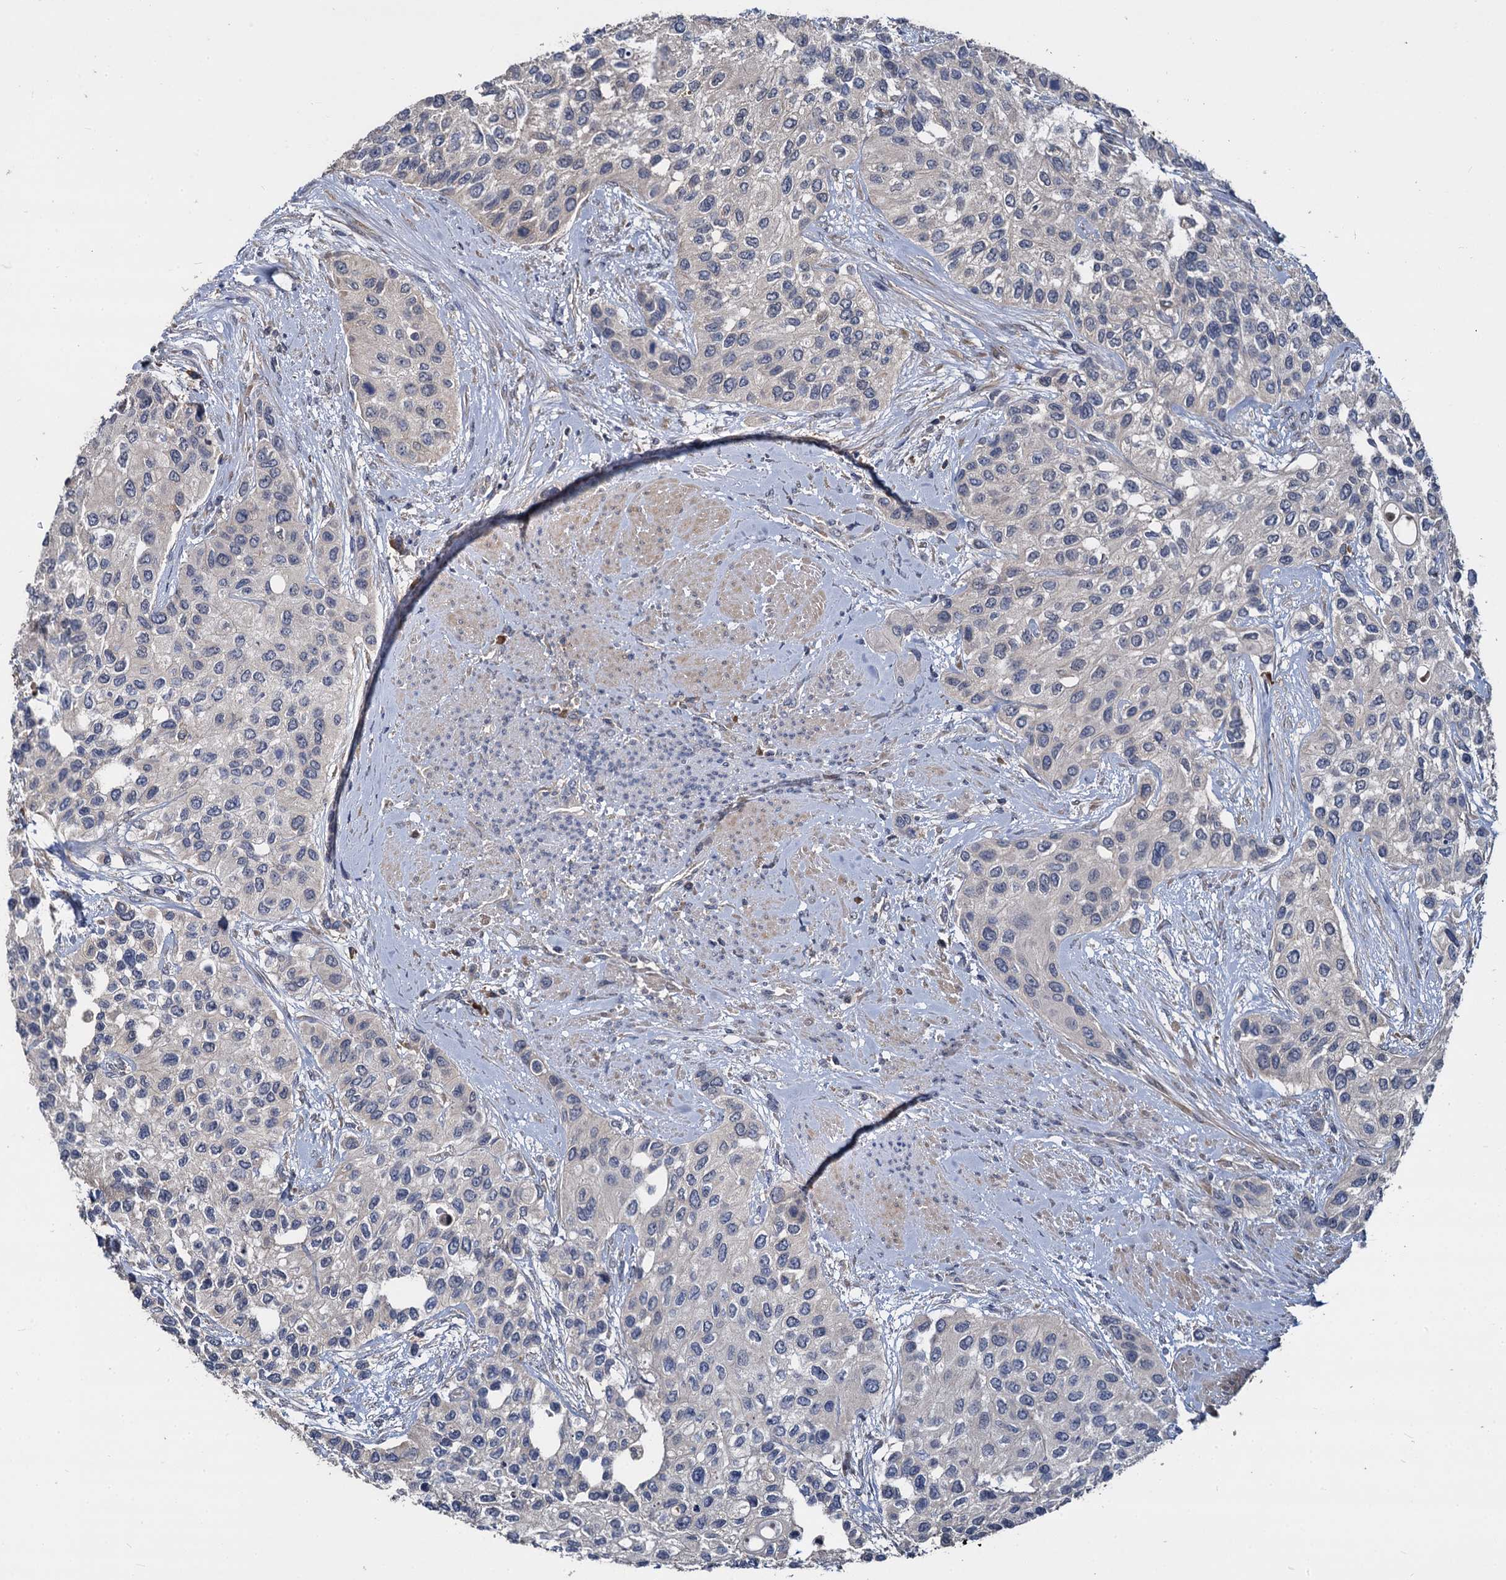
{"staining": {"intensity": "negative", "quantity": "none", "location": "none"}, "tissue": "urothelial cancer", "cell_type": "Tumor cells", "image_type": "cancer", "snomed": [{"axis": "morphology", "description": "Normal tissue, NOS"}, {"axis": "morphology", "description": "Urothelial carcinoma, High grade"}, {"axis": "topography", "description": "Vascular tissue"}, {"axis": "topography", "description": "Urinary bladder"}], "caption": "IHC of high-grade urothelial carcinoma reveals no expression in tumor cells.", "gene": "CCDC184", "patient": {"sex": "female", "age": 56}}